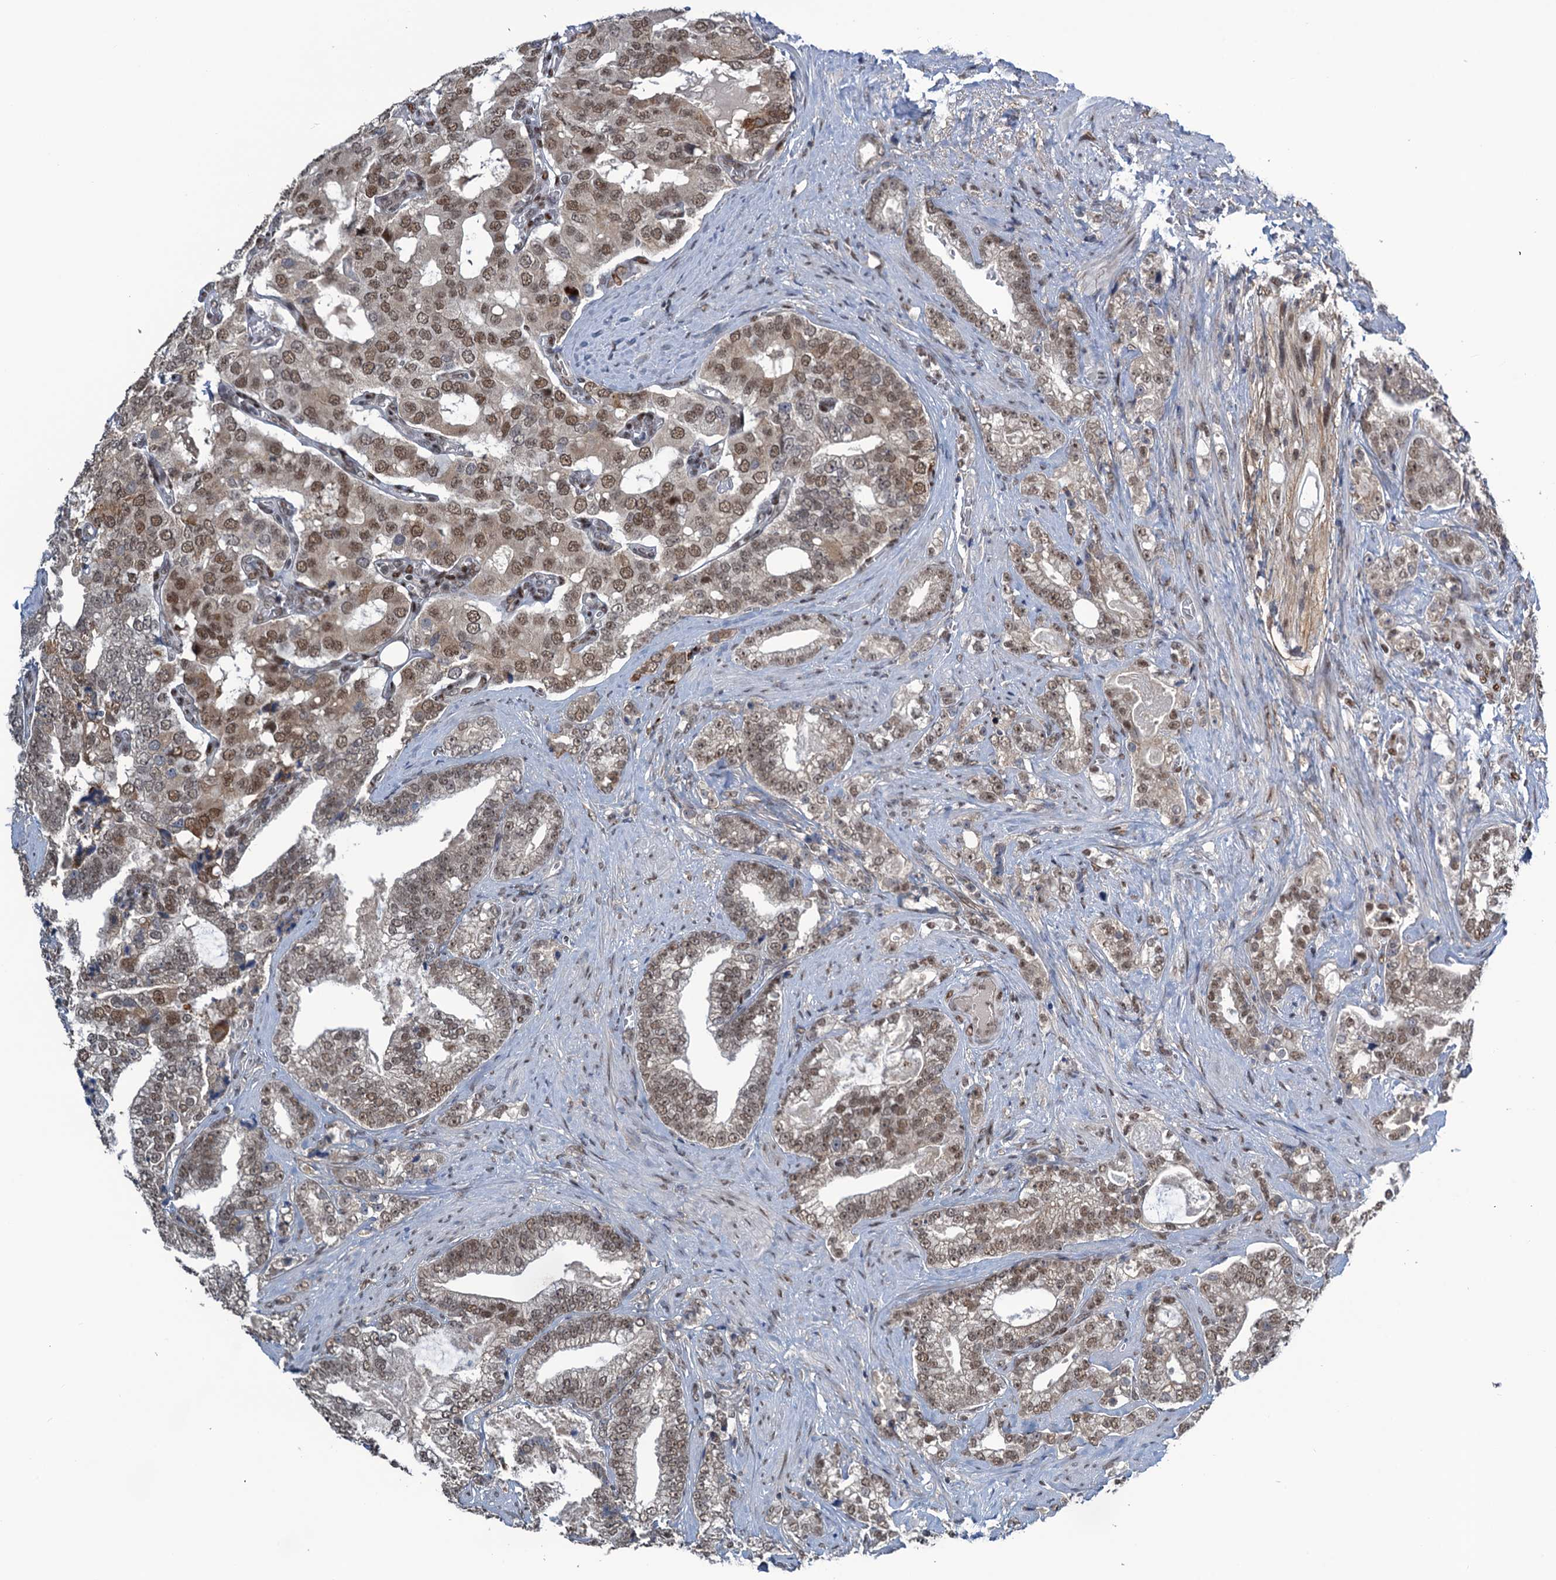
{"staining": {"intensity": "moderate", "quantity": ">75%", "location": "nuclear"}, "tissue": "prostate cancer", "cell_type": "Tumor cells", "image_type": "cancer", "snomed": [{"axis": "morphology", "description": "Adenocarcinoma, High grade"}, {"axis": "topography", "description": "Prostate and seminal vesicle, NOS"}], "caption": "DAB (3,3'-diaminobenzidine) immunohistochemical staining of human prostate cancer demonstrates moderate nuclear protein positivity in about >75% of tumor cells.", "gene": "SAE1", "patient": {"sex": "male", "age": 67}}